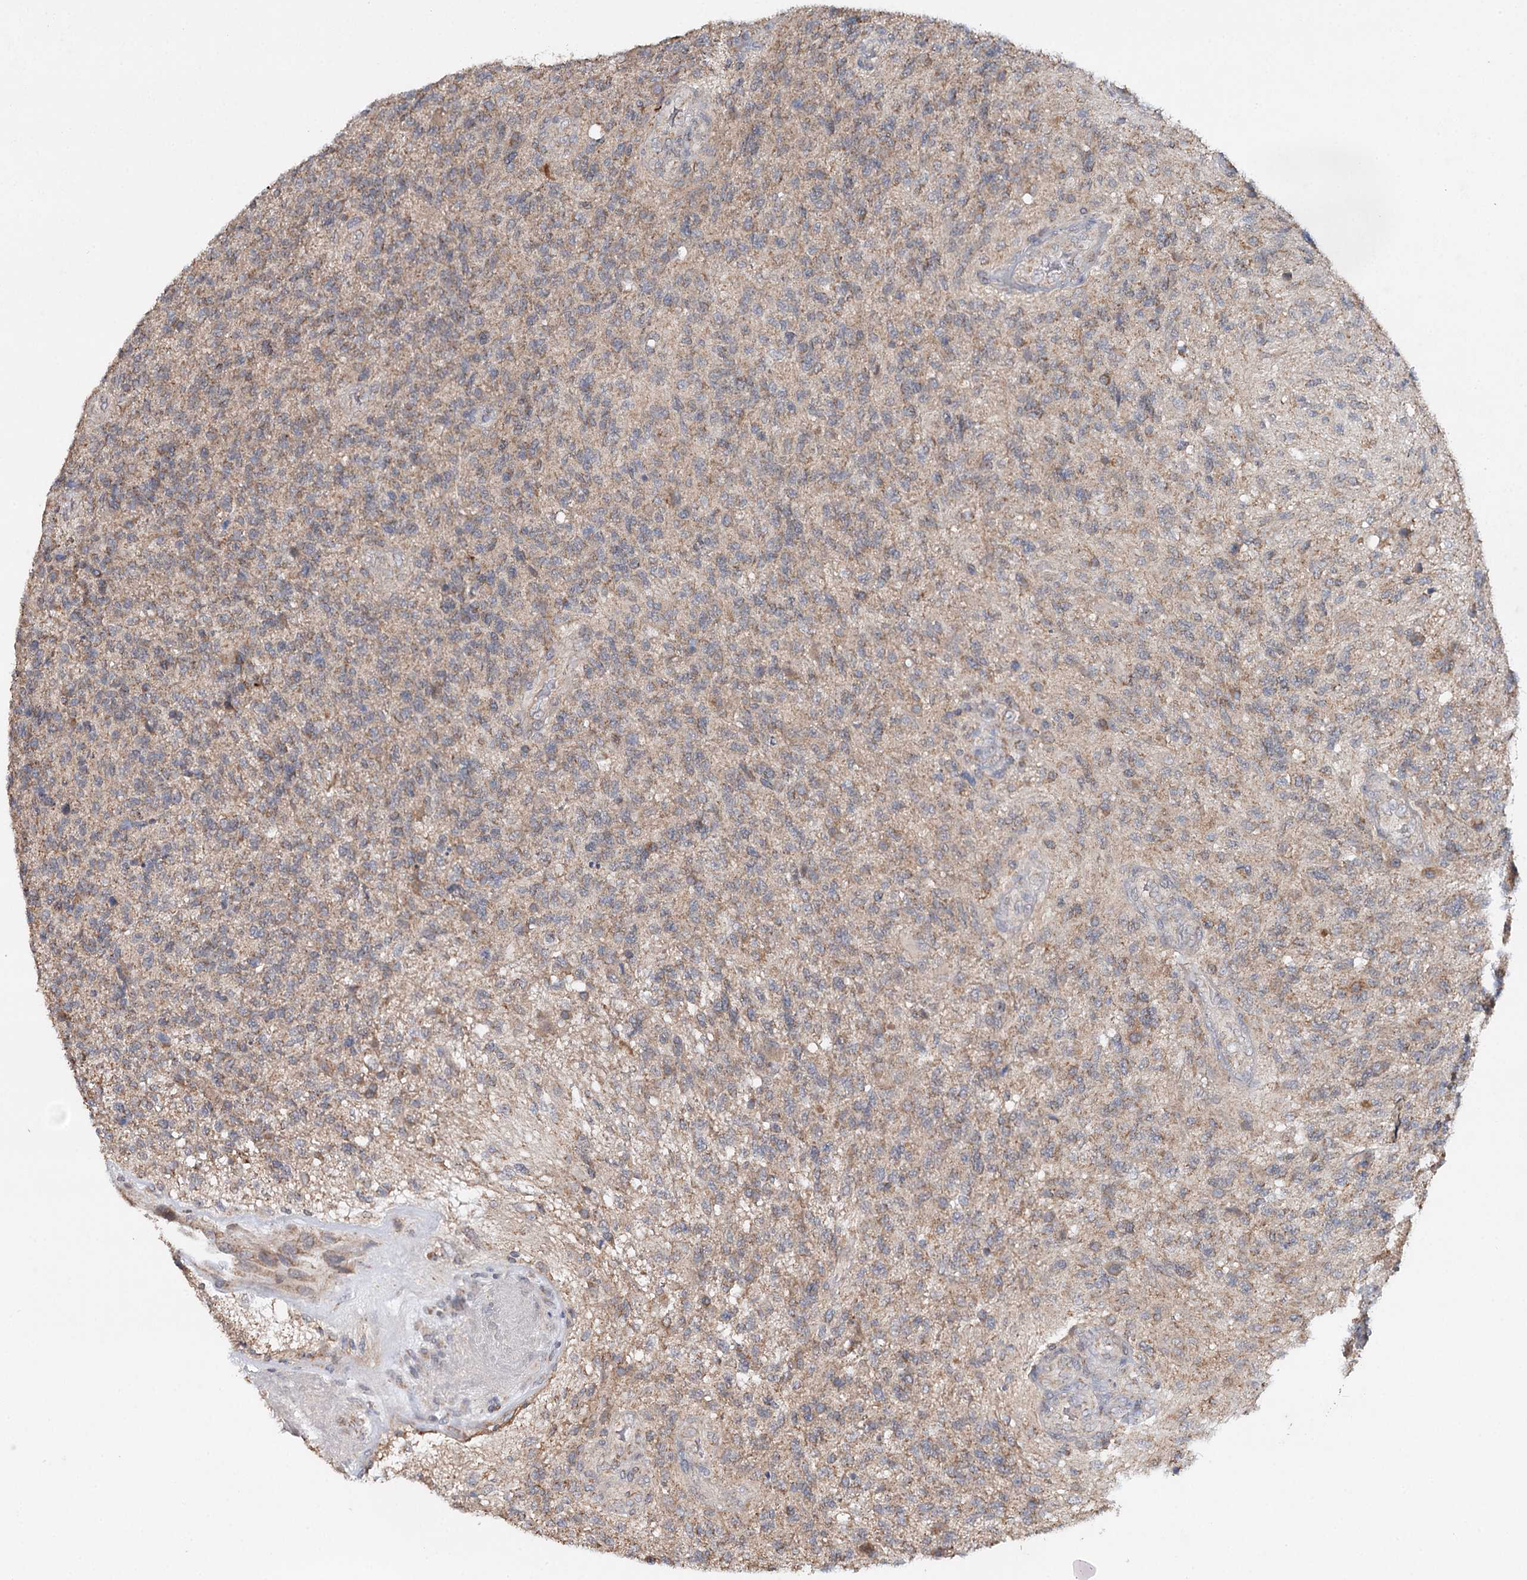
{"staining": {"intensity": "moderate", "quantity": ">75%", "location": "cytoplasmic/membranous"}, "tissue": "glioma", "cell_type": "Tumor cells", "image_type": "cancer", "snomed": [{"axis": "morphology", "description": "Glioma, malignant, High grade"}, {"axis": "topography", "description": "Brain"}], "caption": "Moderate cytoplasmic/membranous positivity is present in about >75% of tumor cells in malignant glioma (high-grade).", "gene": "PIK3CB", "patient": {"sex": "male", "age": 56}}